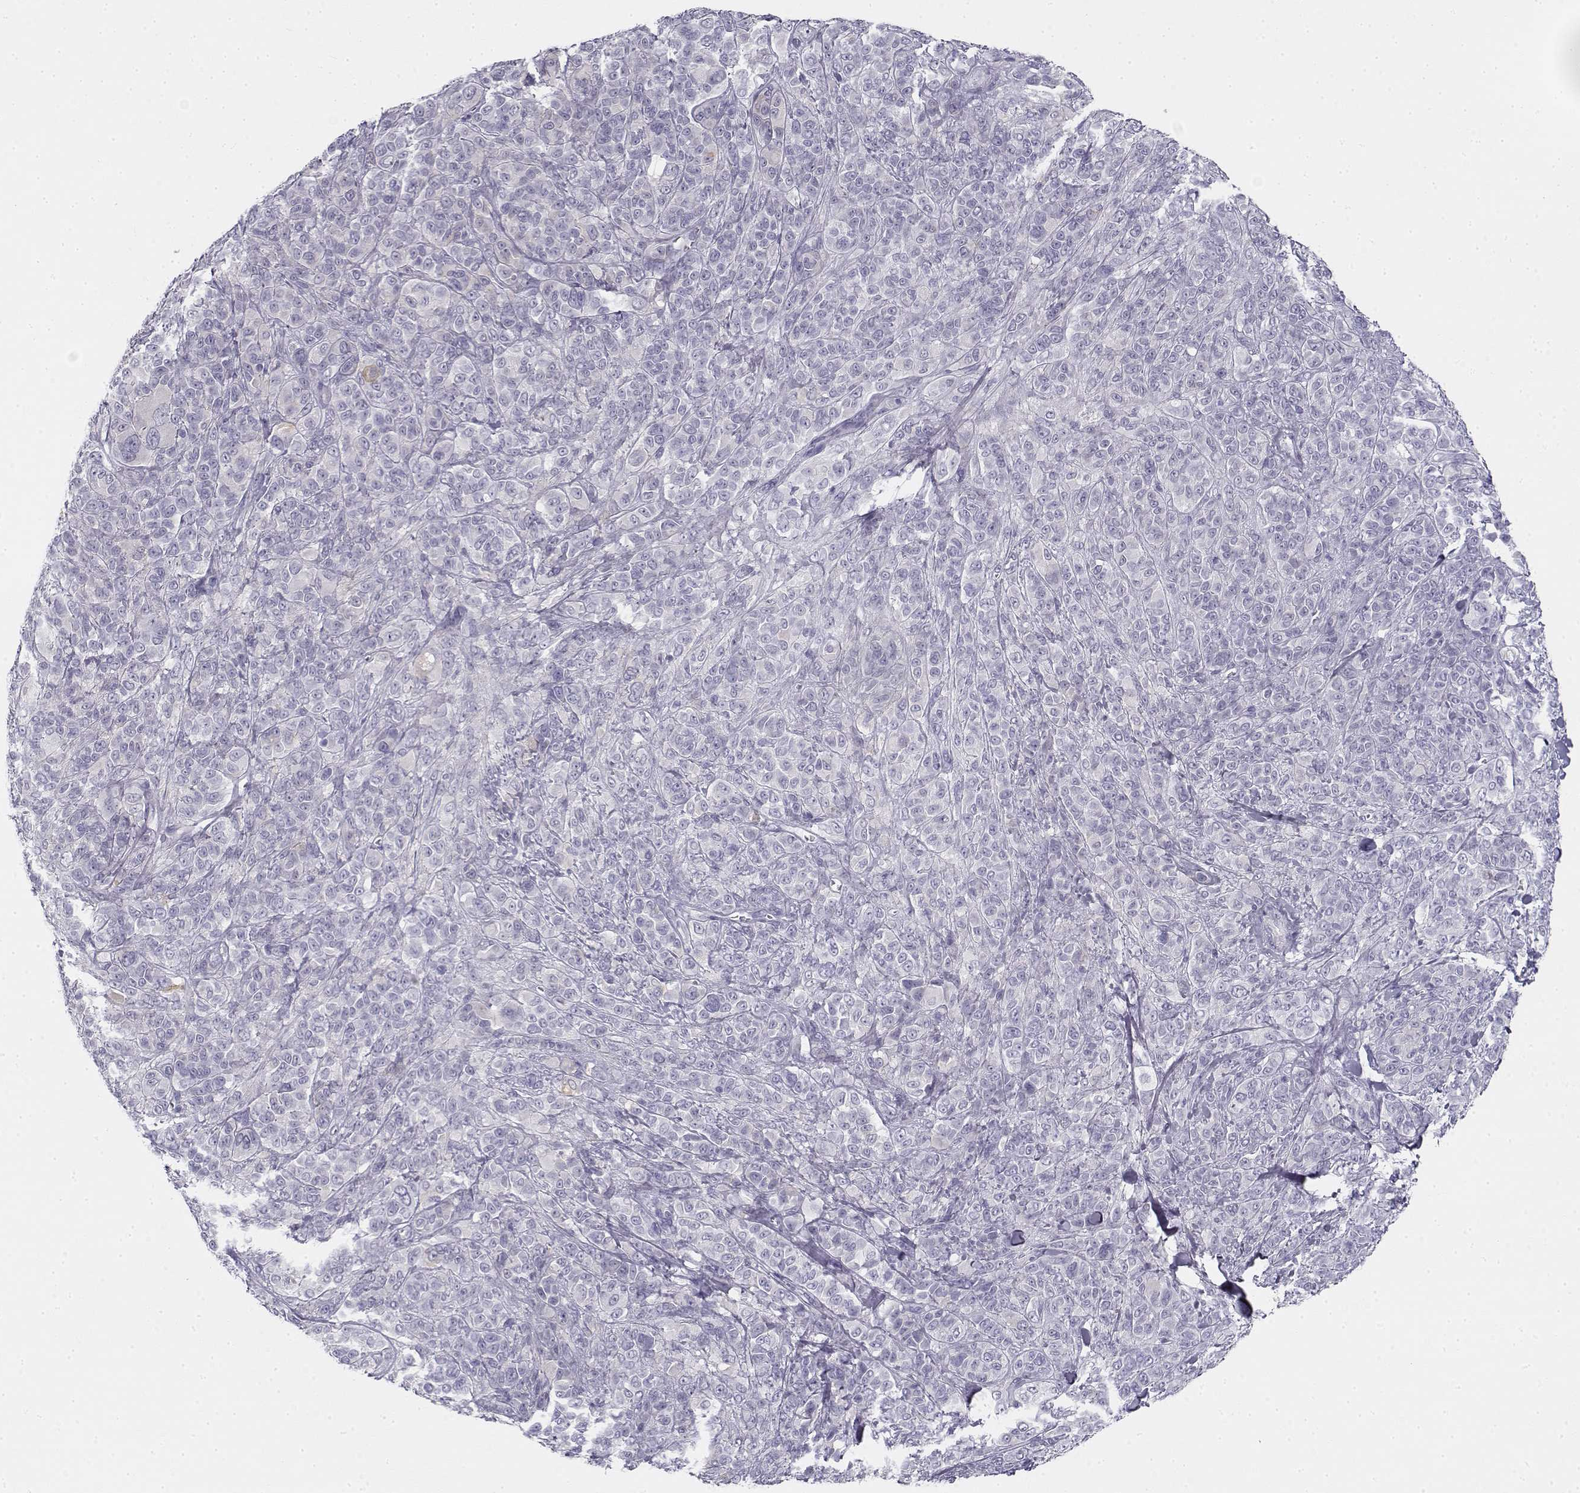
{"staining": {"intensity": "negative", "quantity": "none", "location": "none"}, "tissue": "melanoma", "cell_type": "Tumor cells", "image_type": "cancer", "snomed": [{"axis": "morphology", "description": "Malignant melanoma, NOS"}, {"axis": "topography", "description": "Skin"}], "caption": "Tumor cells are negative for protein expression in human melanoma. (Brightfield microscopy of DAB IHC at high magnification).", "gene": "CREB3L3", "patient": {"sex": "female", "age": 87}}